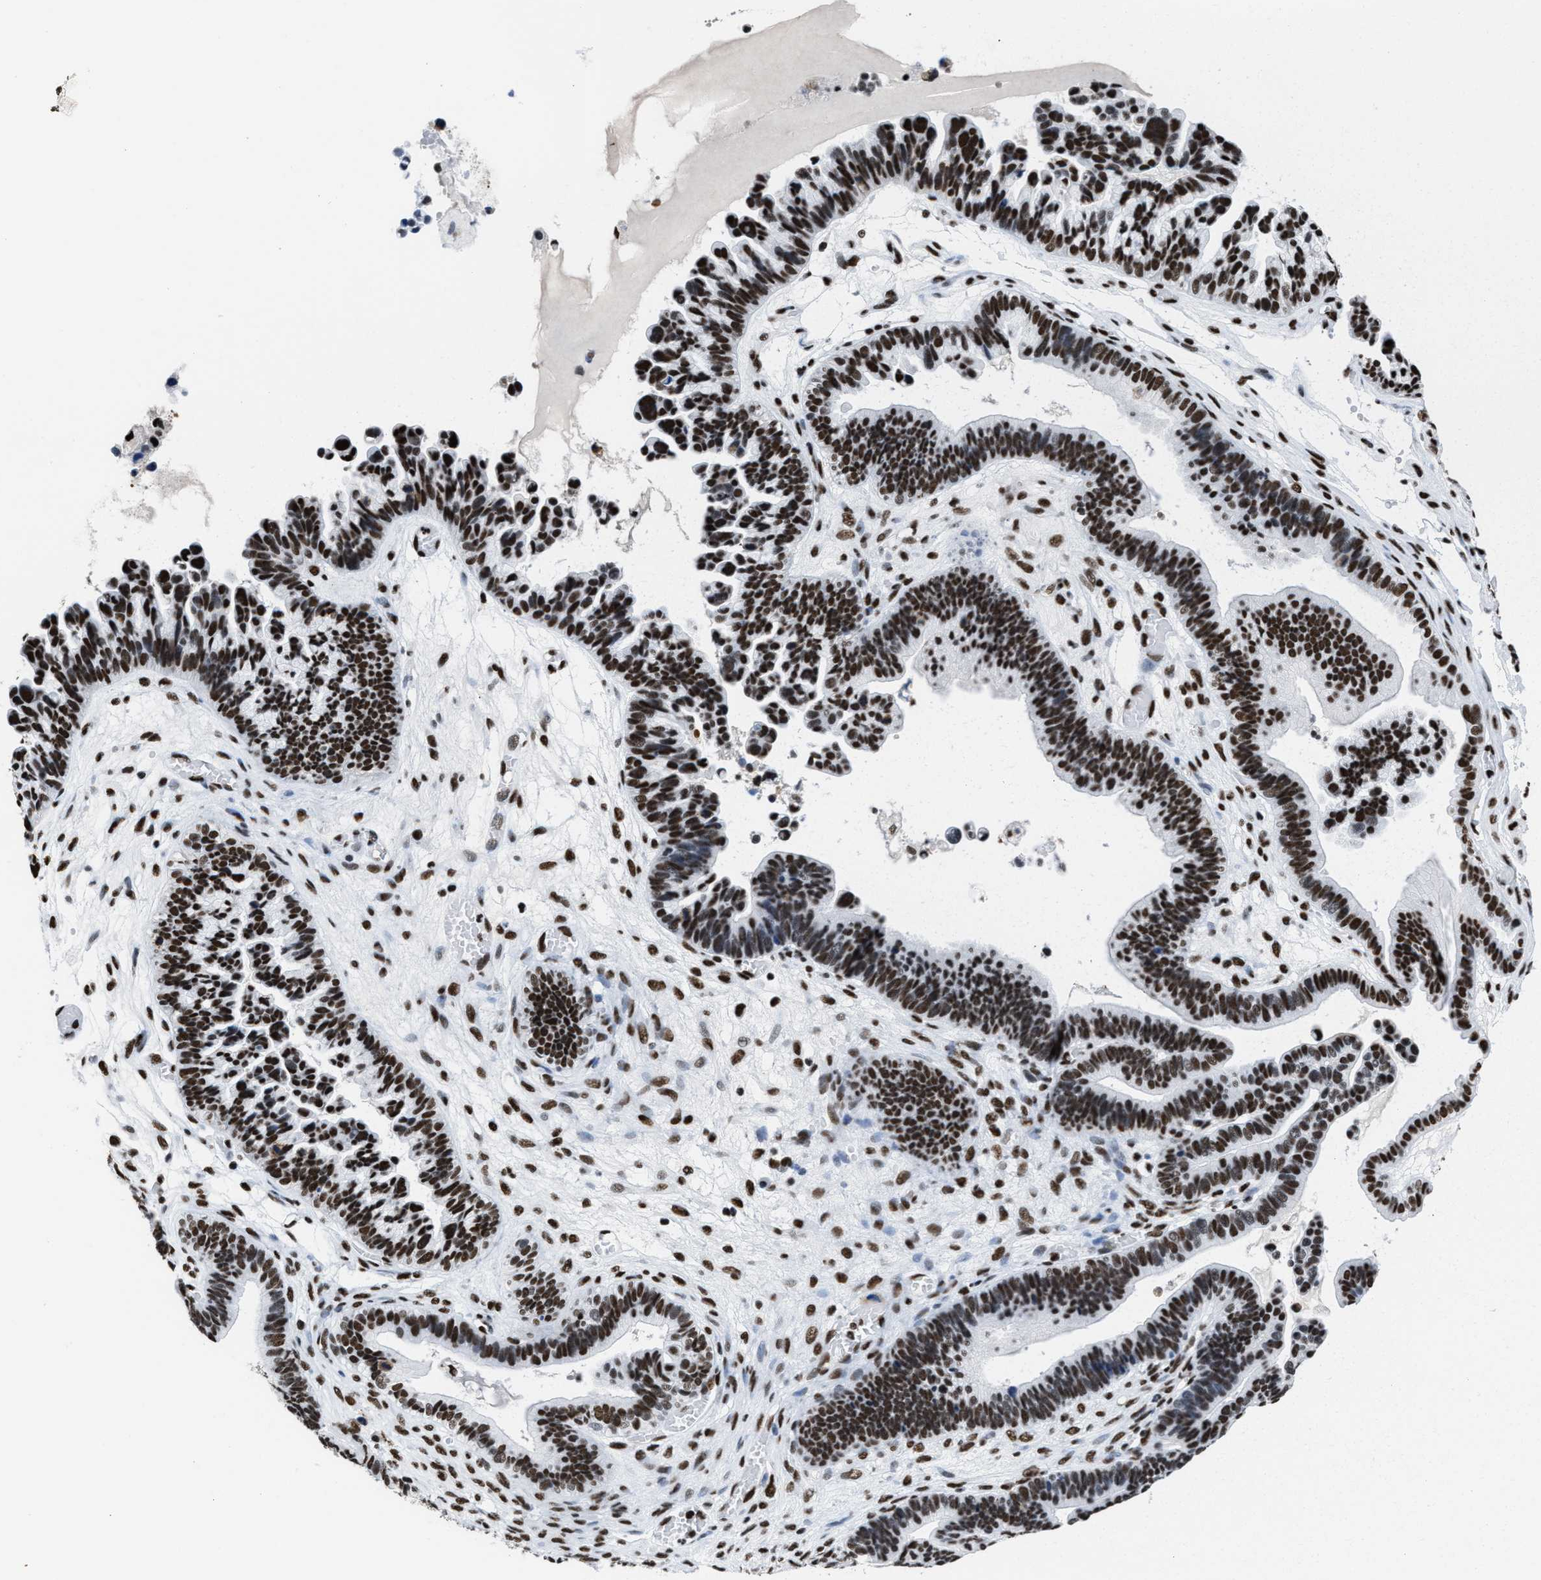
{"staining": {"intensity": "strong", "quantity": ">75%", "location": "nuclear"}, "tissue": "ovarian cancer", "cell_type": "Tumor cells", "image_type": "cancer", "snomed": [{"axis": "morphology", "description": "Cystadenocarcinoma, serous, NOS"}, {"axis": "topography", "description": "Ovary"}], "caption": "Approximately >75% of tumor cells in ovarian serous cystadenocarcinoma reveal strong nuclear protein expression as visualized by brown immunohistochemical staining.", "gene": "SMARCC2", "patient": {"sex": "female", "age": 56}}